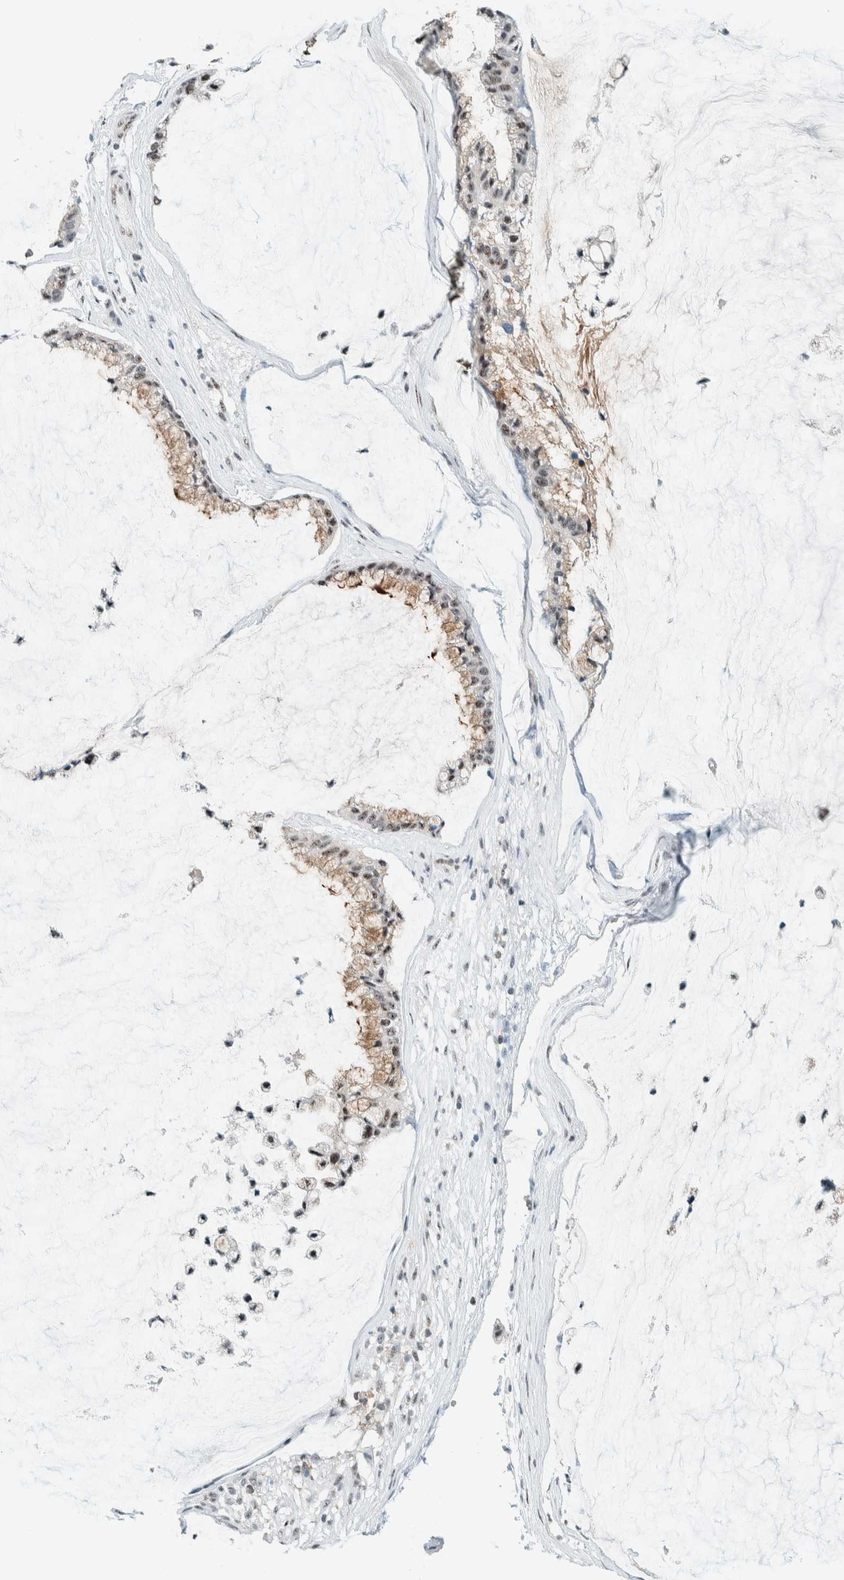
{"staining": {"intensity": "moderate", "quantity": ">75%", "location": "cytoplasmic/membranous,nuclear"}, "tissue": "ovarian cancer", "cell_type": "Tumor cells", "image_type": "cancer", "snomed": [{"axis": "morphology", "description": "Cystadenocarcinoma, mucinous, NOS"}, {"axis": "topography", "description": "Ovary"}], "caption": "Immunohistochemistry of human ovarian cancer (mucinous cystadenocarcinoma) reveals medium levels of moderate cytoplasmic/membranous and nuclear staining in about >75% of tumor cells.", "gene": "CYSRT1", "patient": {"sex": "female", "age": 39}}